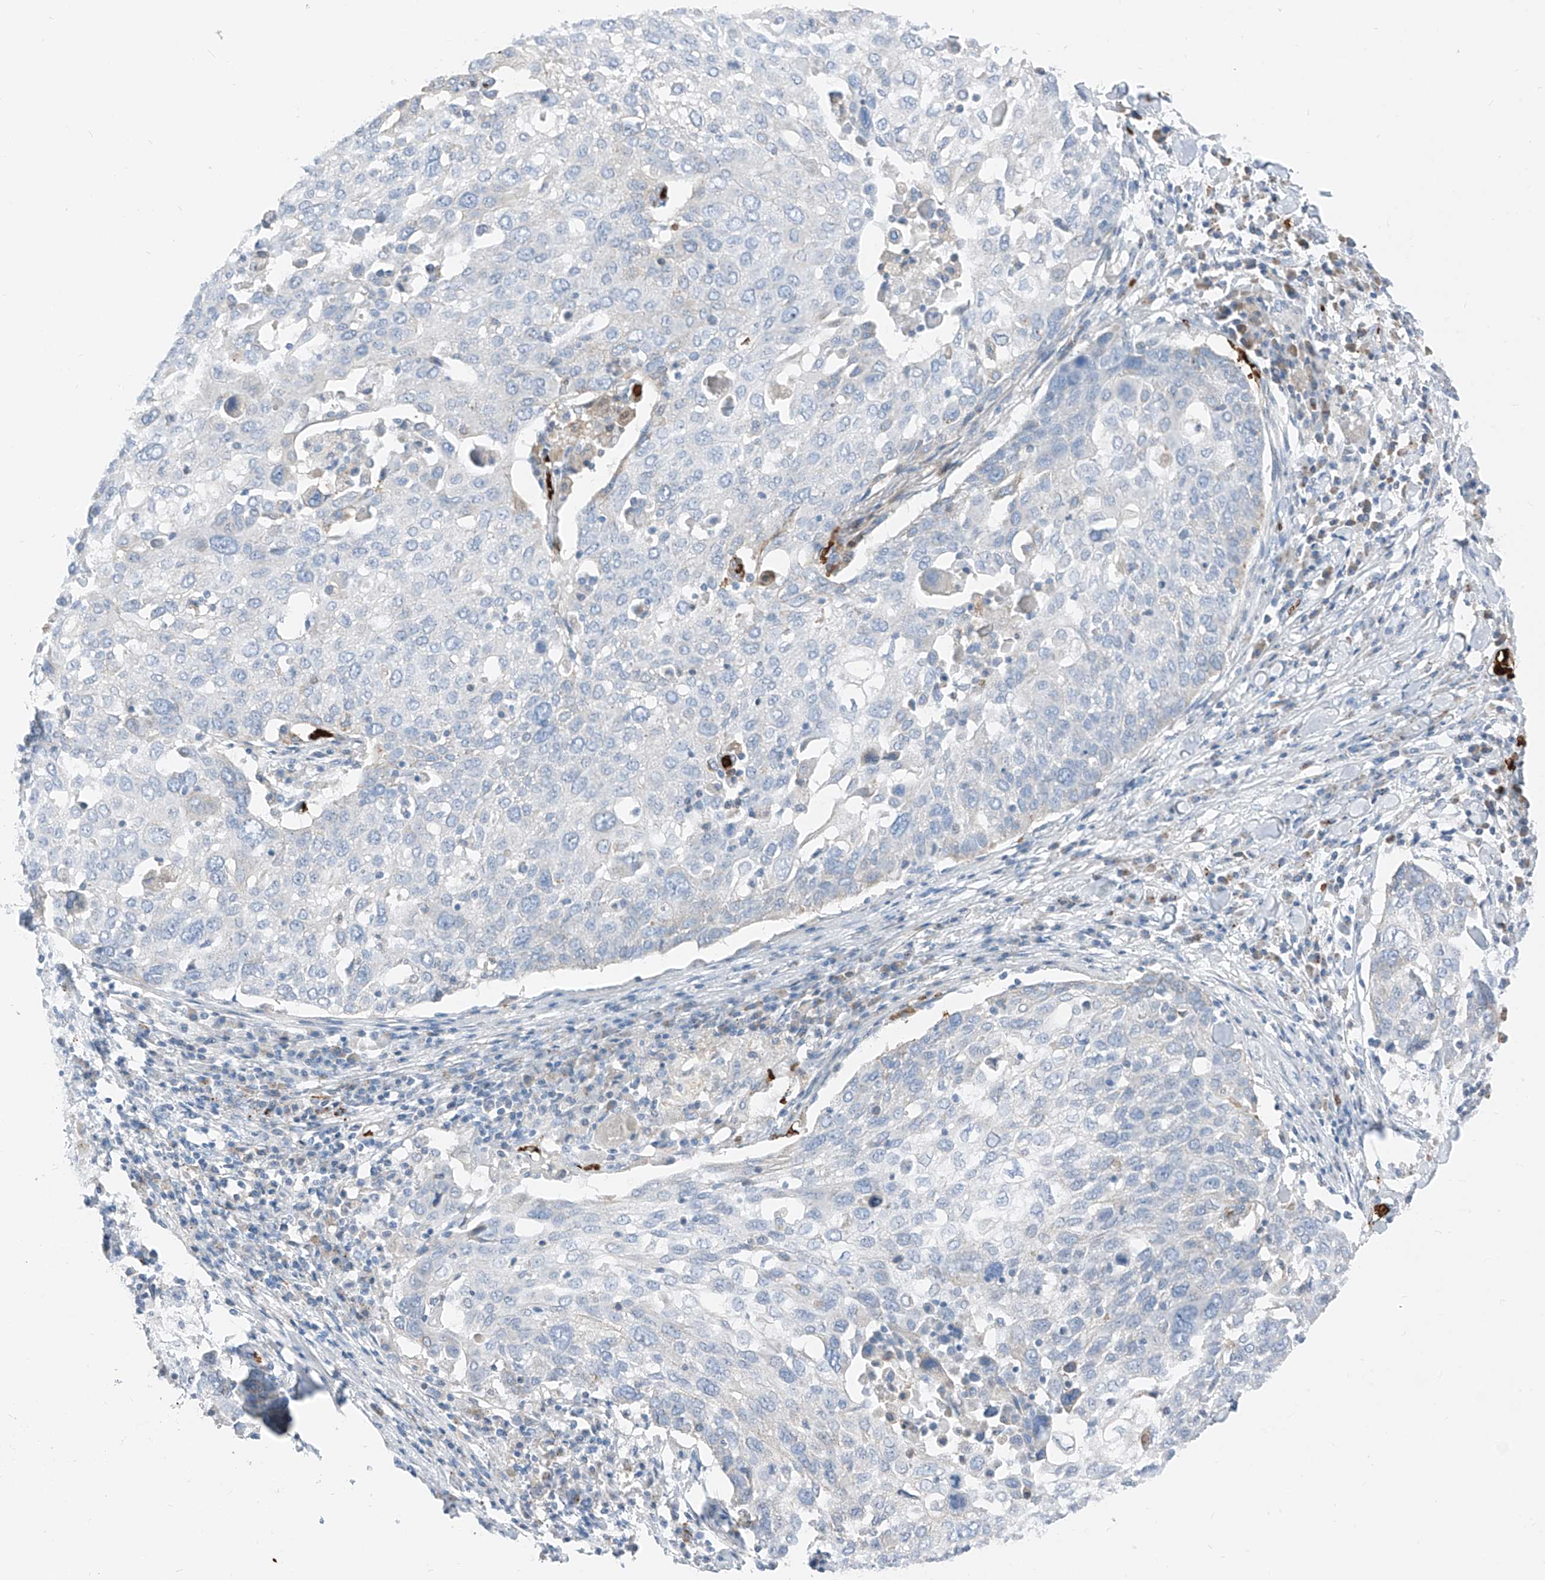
{"staining": {"intensity": "negative", "quantity": "none", "location": "none"}, "tissue": "lung cancer", "cell_type": "Tumor cells", "image_type": "cancer", "snomed": [{"axis": "morphology", "description": "Squamous cell carcinoma, NOS"}, {"axis": "topography", "description": "Lung"}], "caption": "Tumor cells show no significant protein staining in lung cancer. (Immunohistochemistry, brightfield microscopy, high magnification).", "gene": "PRSS23", "patient": {"sex": "male", "age": 65}}